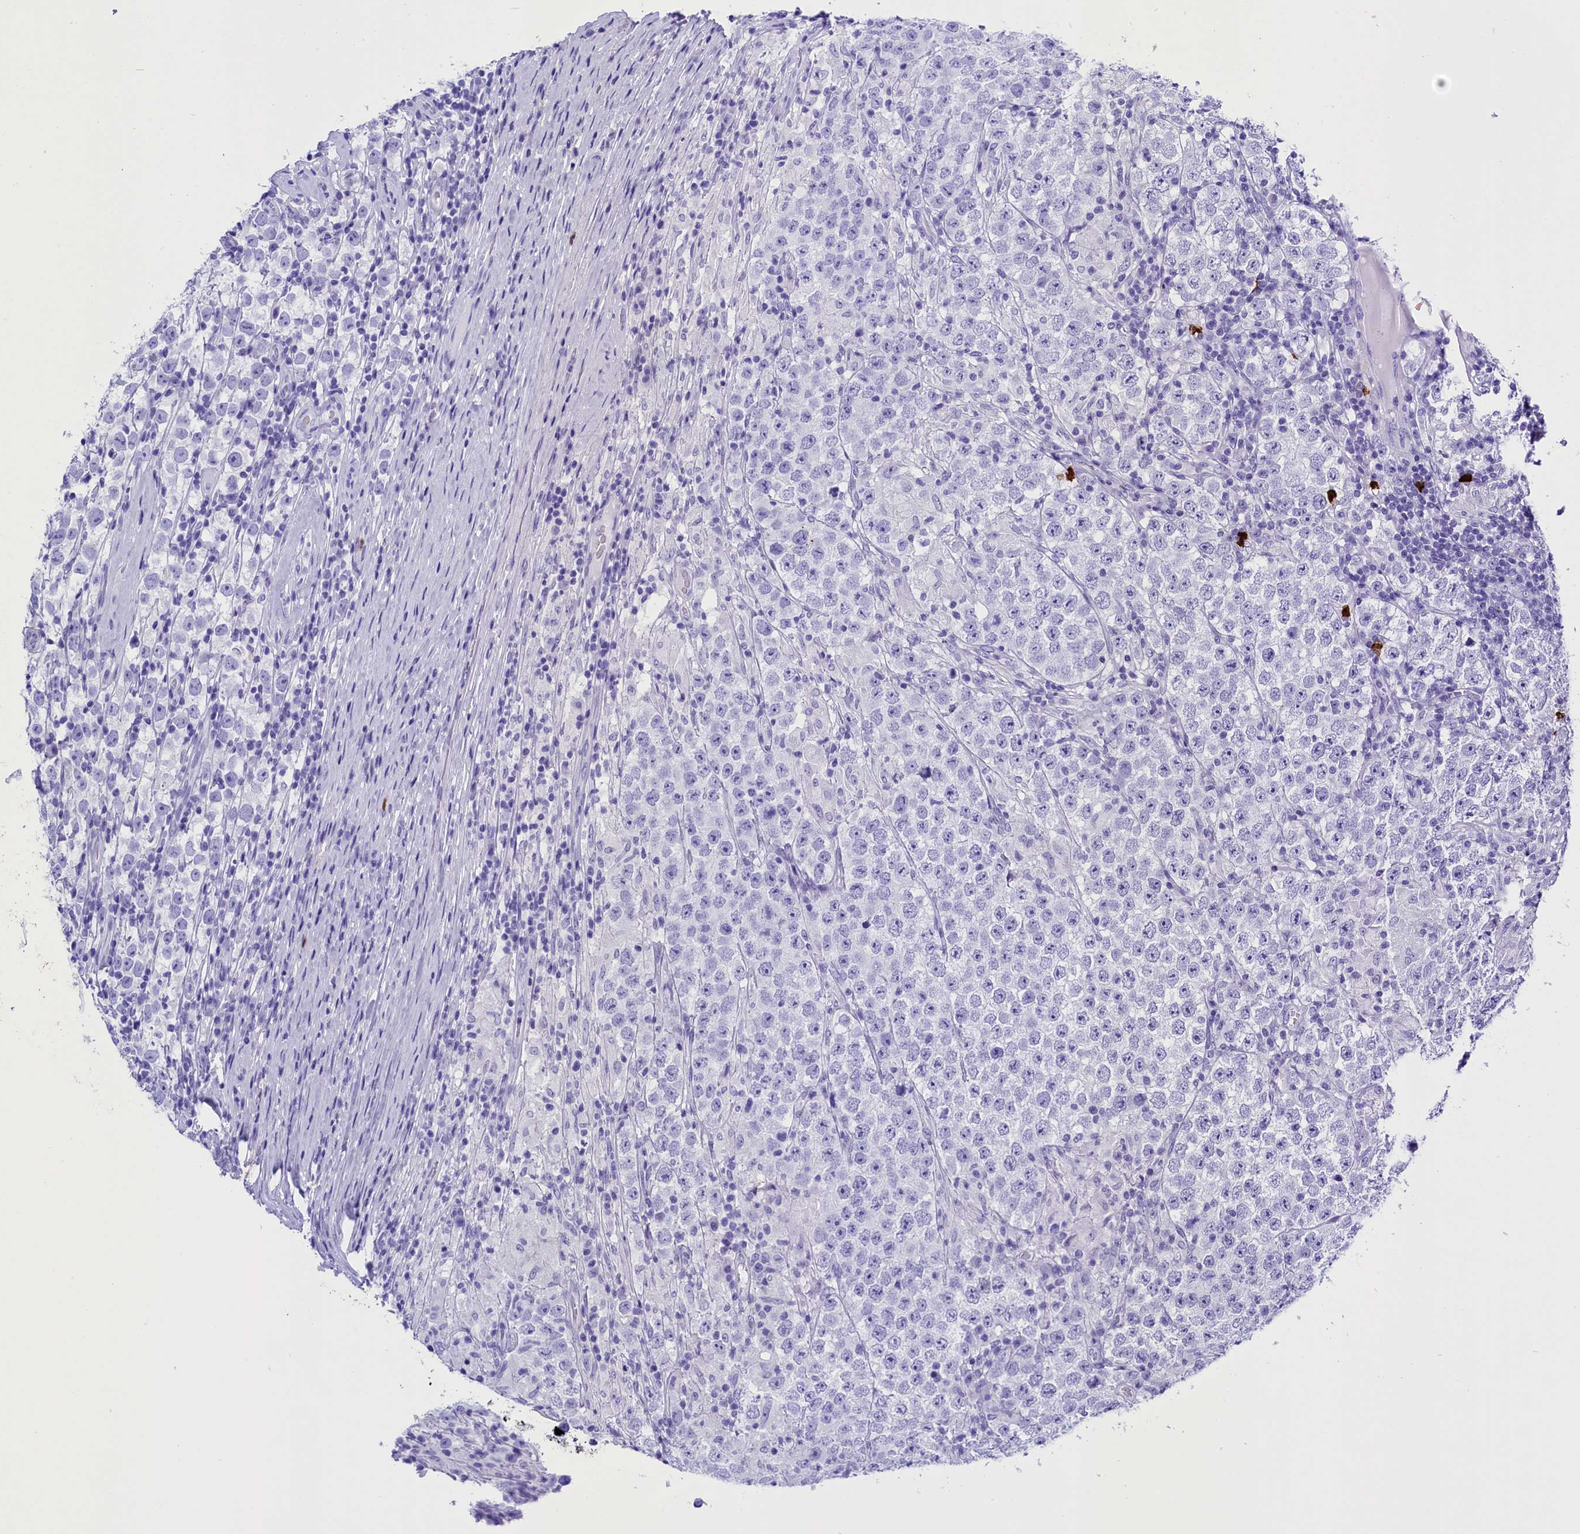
{"staining": {"intensity": "negative", "quantity": "none", "location": "none"}, "tissue": "testis cancer", "cell_type": "Tumor cells", "image_type": "cancer", "snomed": [{"axis": "morphology", "description": "Normal tissue, NOS"}, {"axis": "morphology", "description": "Urothelial carcinoma, High grade"}, {"axis": "morphology", "description": "Seminoma, NOS"}, {"axis": "morphology", "description": "Carcinoma, Embryonal, NOS"}, {"axis": "topography", "description": "Urinary bladder"}, {"axis": "topography", "description": "Testis"}], "caption": "IHC of human testis cancer exhibits no positivity in tumor cells.", "gene": "CLC", "patient": {"sex": "male", "age": 41}}